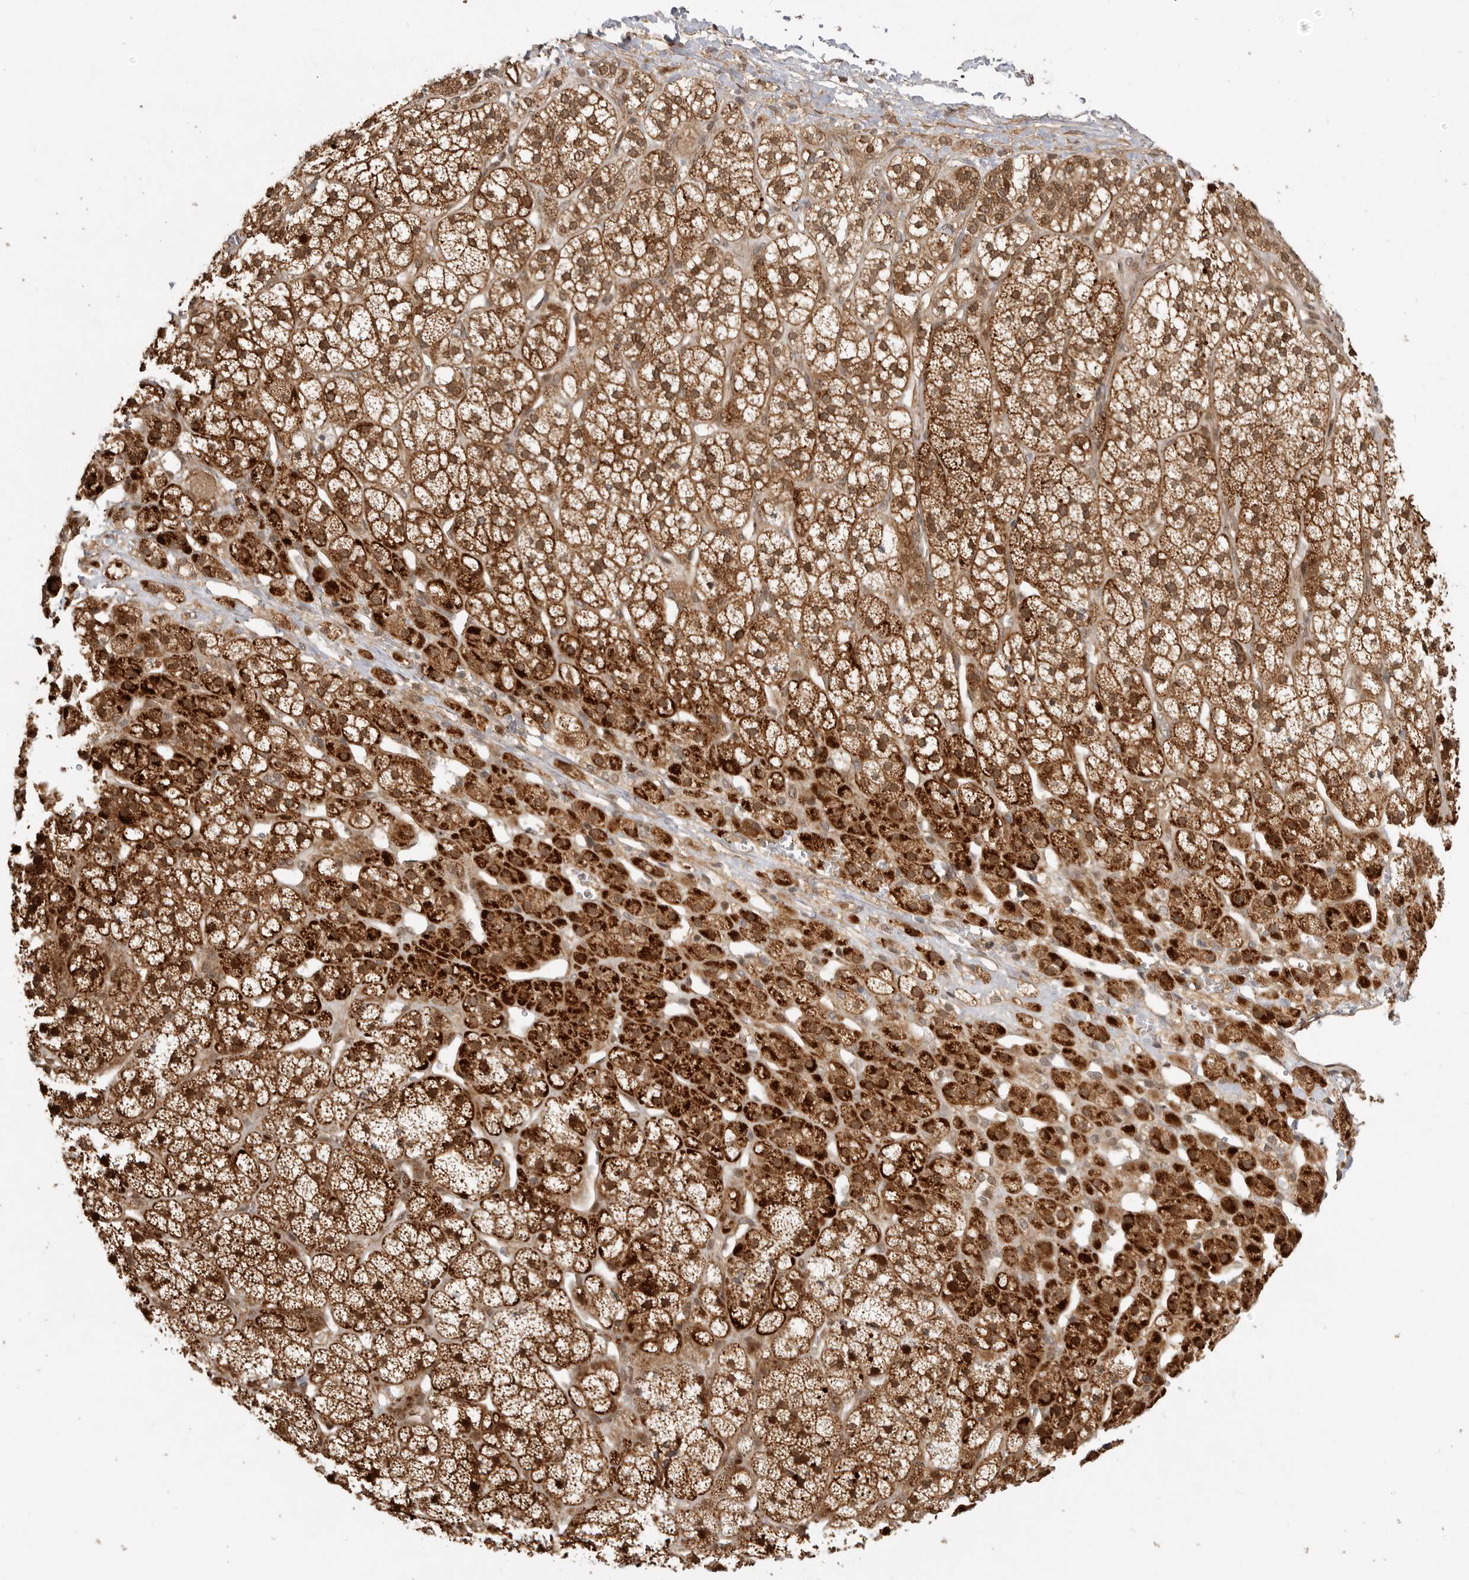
{"staining": {"intensity": "strong", "quantity": ">75%", "location": "cytoplasmic/membranous,nuclear"}, "tissue": "adrenal gland", "cell_type": "Glandular cells", "image_type": "normal", "snomed": [{"axis": "morphology", "description": "Normal tissue, NOS"}, {"axis": "topography", "description": "Adrenal gland"}], "caption": "IHC image of unremarkable adrenal gland: human adrenal gland stained using immunohistochemistry shows high levels of strong protein expression localized specifically in the cytoplasmic/membranous,nuclear of glandular cells, appearing as a cytoplasmic/membranous,nuclear brown color.", "gene": "ADPRS", "patient": {"sex": "male", "age": 56}}